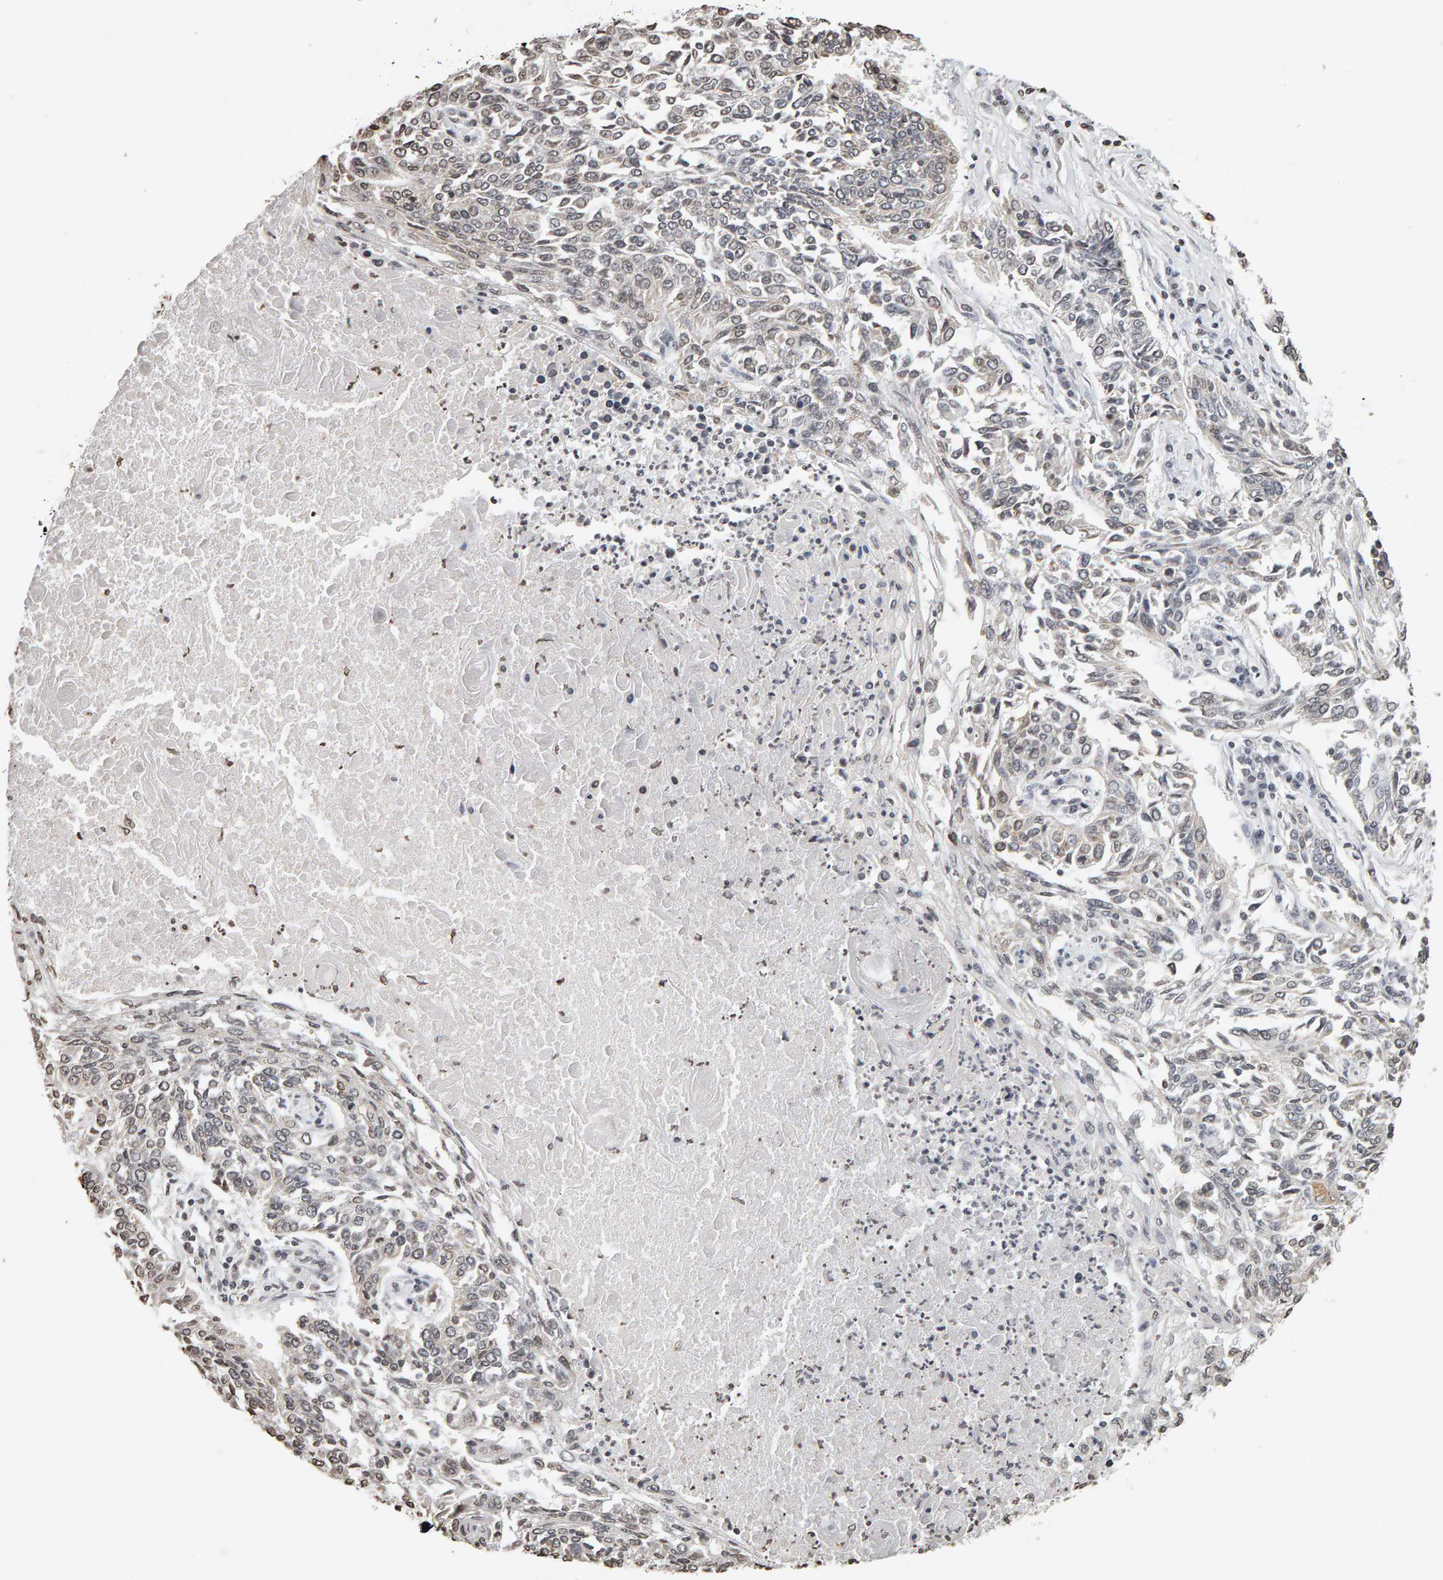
{"staining": {"intensity": "weak", "quantity": "<25%", "location": "cytoplasmic/membranous"}, "tissue": "lung cancer", "cell_type": "Tumor cells", "image_type": "cancer", "snomed": [{"axis": "morphology", "description": "Normal tissue, NOS"}, {"axis": "morphology", "description": "Squamous cell carcinoma, NOS"}, {"axis": "topography", "description": "Cartilage tissue"}, {"axis": "topography", "description": "Bronchus"}, {"axis": "topography", "description": "Lung"}], "caption": "Lung cancer (squamous cell carcinoma) was stained to show a protein in brown. There is no significant expression in tumor cells.", "gene": "AFF4", "patient": {"sex": "female", "age": 49}}